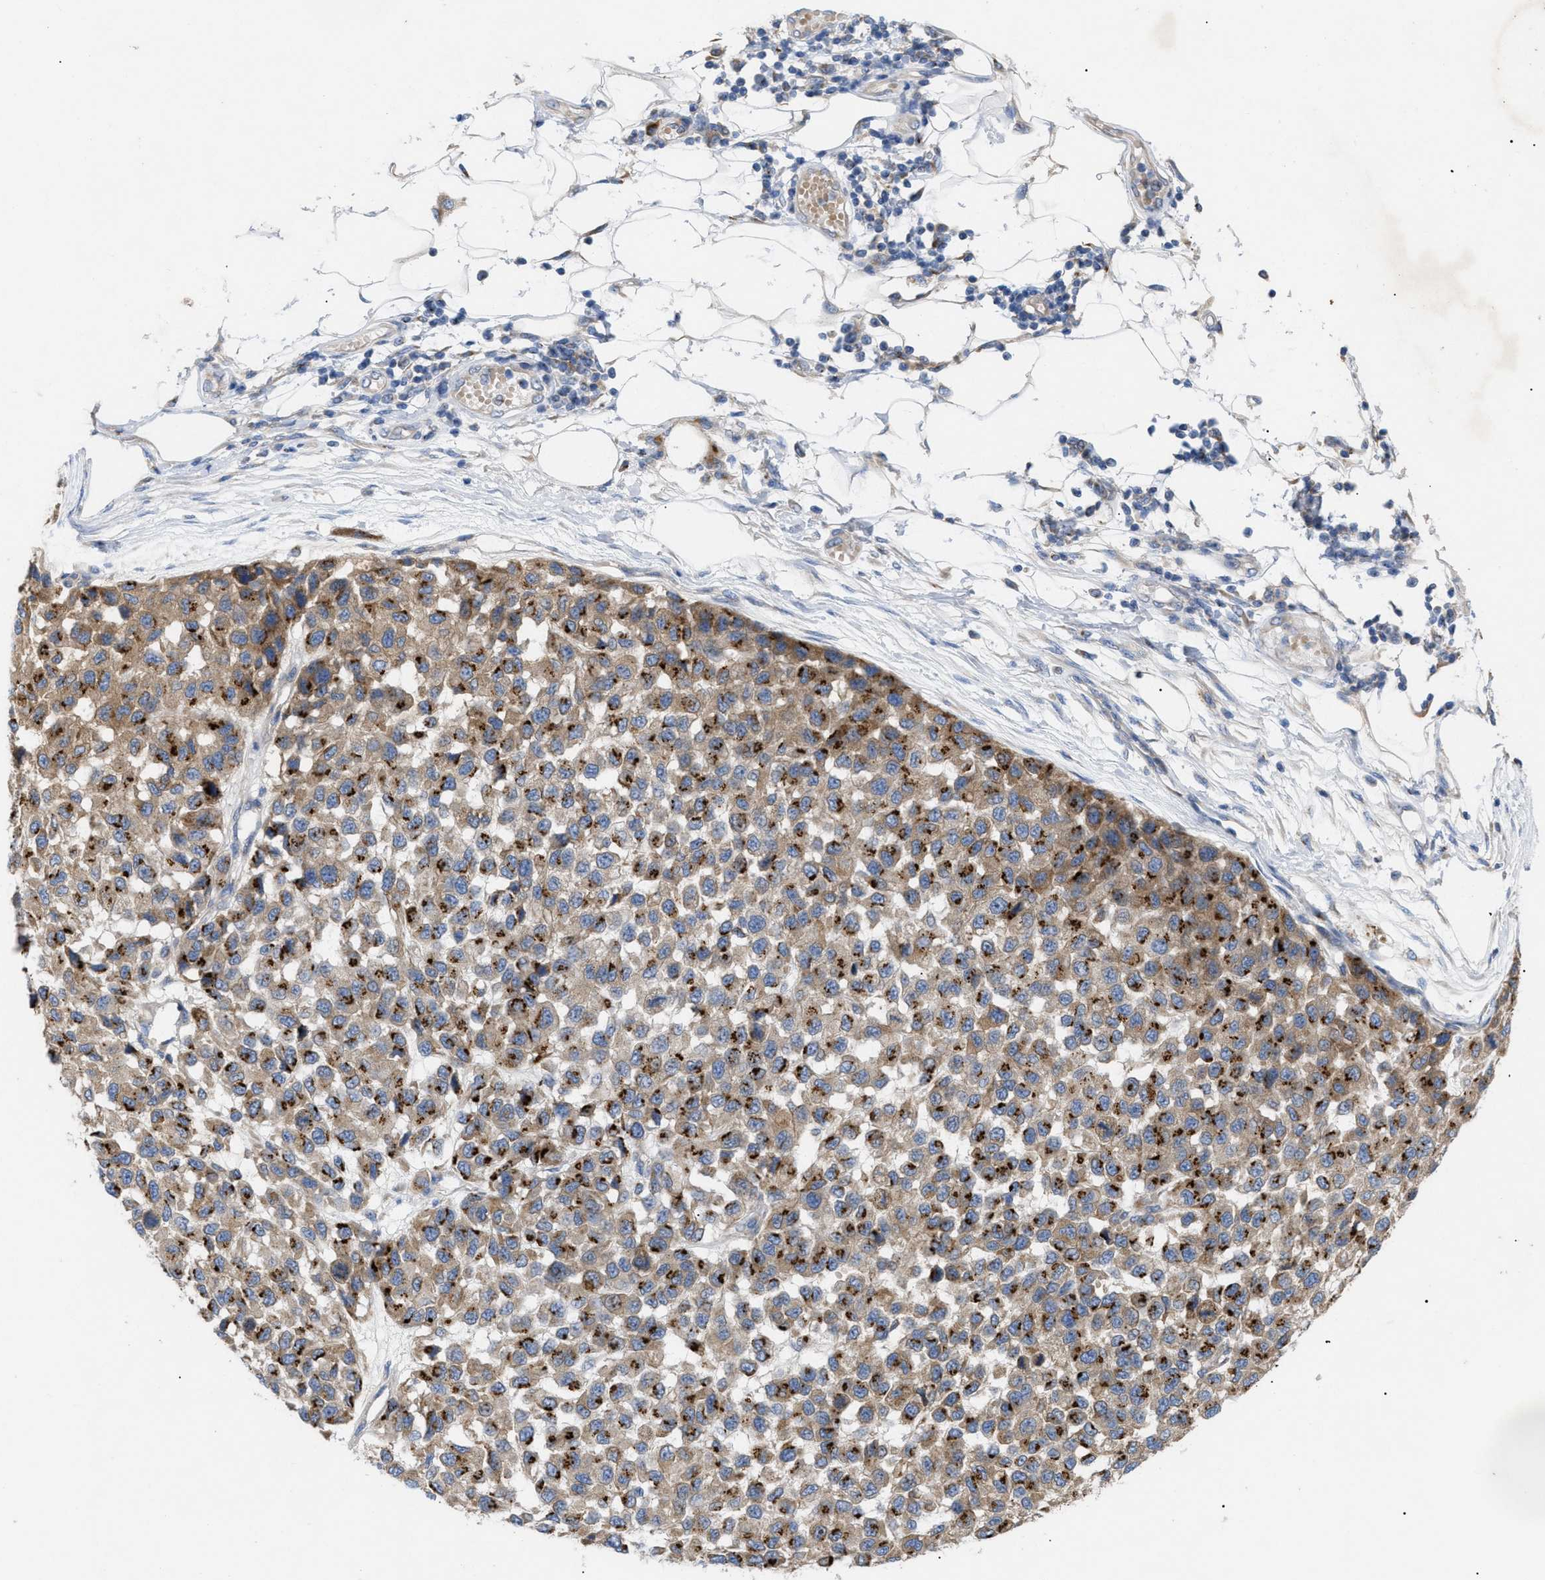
{"staining": {"intensity": "strong", "quantity": ">75%", "location": "cytoplasmic/membranous"}, "tissue": "melanoma", "cell_type": "Tumor cells", "image_type": "cancer", "snomed": [{"axis": "morphology", "description": "Normal tissue, NOS"}, {"axis": "morphology", "description": "Malignant melanoma, NOS"}, {"axis": "topography", "description": "Skin"}], "caption": "Immunohistochemistry micrograph of neoplastic tissue: malignant melanoma stained using immunohistochemistry (IHC) shows high levels of strong protein expression localized specifically in the cytoplasmic/membranous of tumor cells, appearing as a cytoplasmic/membranous brown color.", "gene": "SLC50A1", "patient": {"sex": "male", "age": 62}}